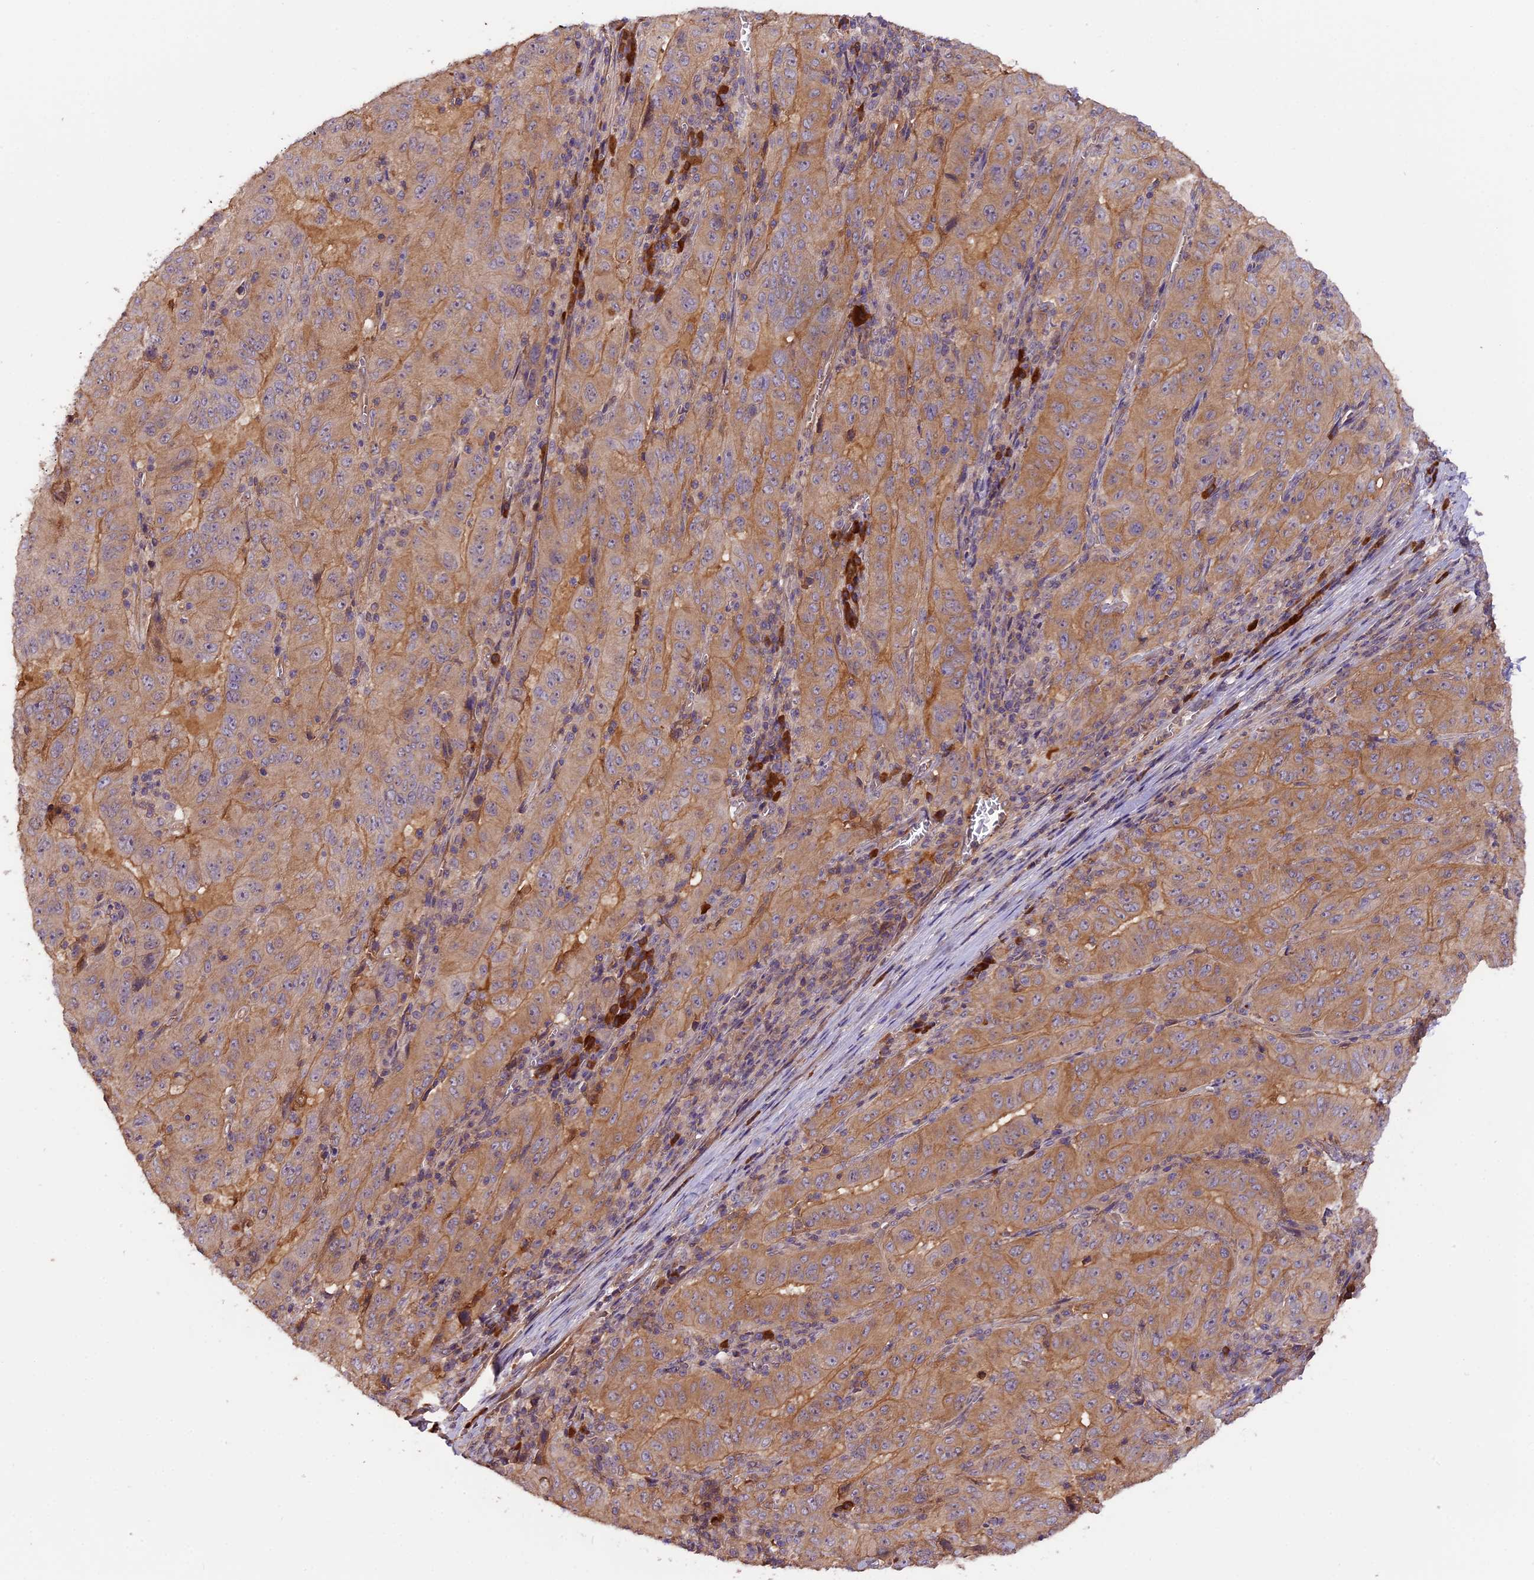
{"staining": {"intensity": "moderate", "quantity": ">75%", "location": "cytoplasmic/membranous"}, "tissue": "pancreatic cancer", "cell_type": "Tumor cells", "image_type": "cancer", "snomed": [{"axis": "morphology", "description": "Adenocarcinoma, NOS"}, {"axis": "topography", "description": "Pancreas"}], "caption": "Protein expression analysis of pancreatic cancer demonstrates moderate cytoplasmic/membranous staining in about >75% of tumor cells. The staining was performed using DAB (3,3'-diaminobenzidine) to visualize the protein expression in brown, while the nuclei were stained in blue with hematoxylin (Magnification: 20x).", "gene": "SETD6", "patient": {"sex": "male", "age": 63}}